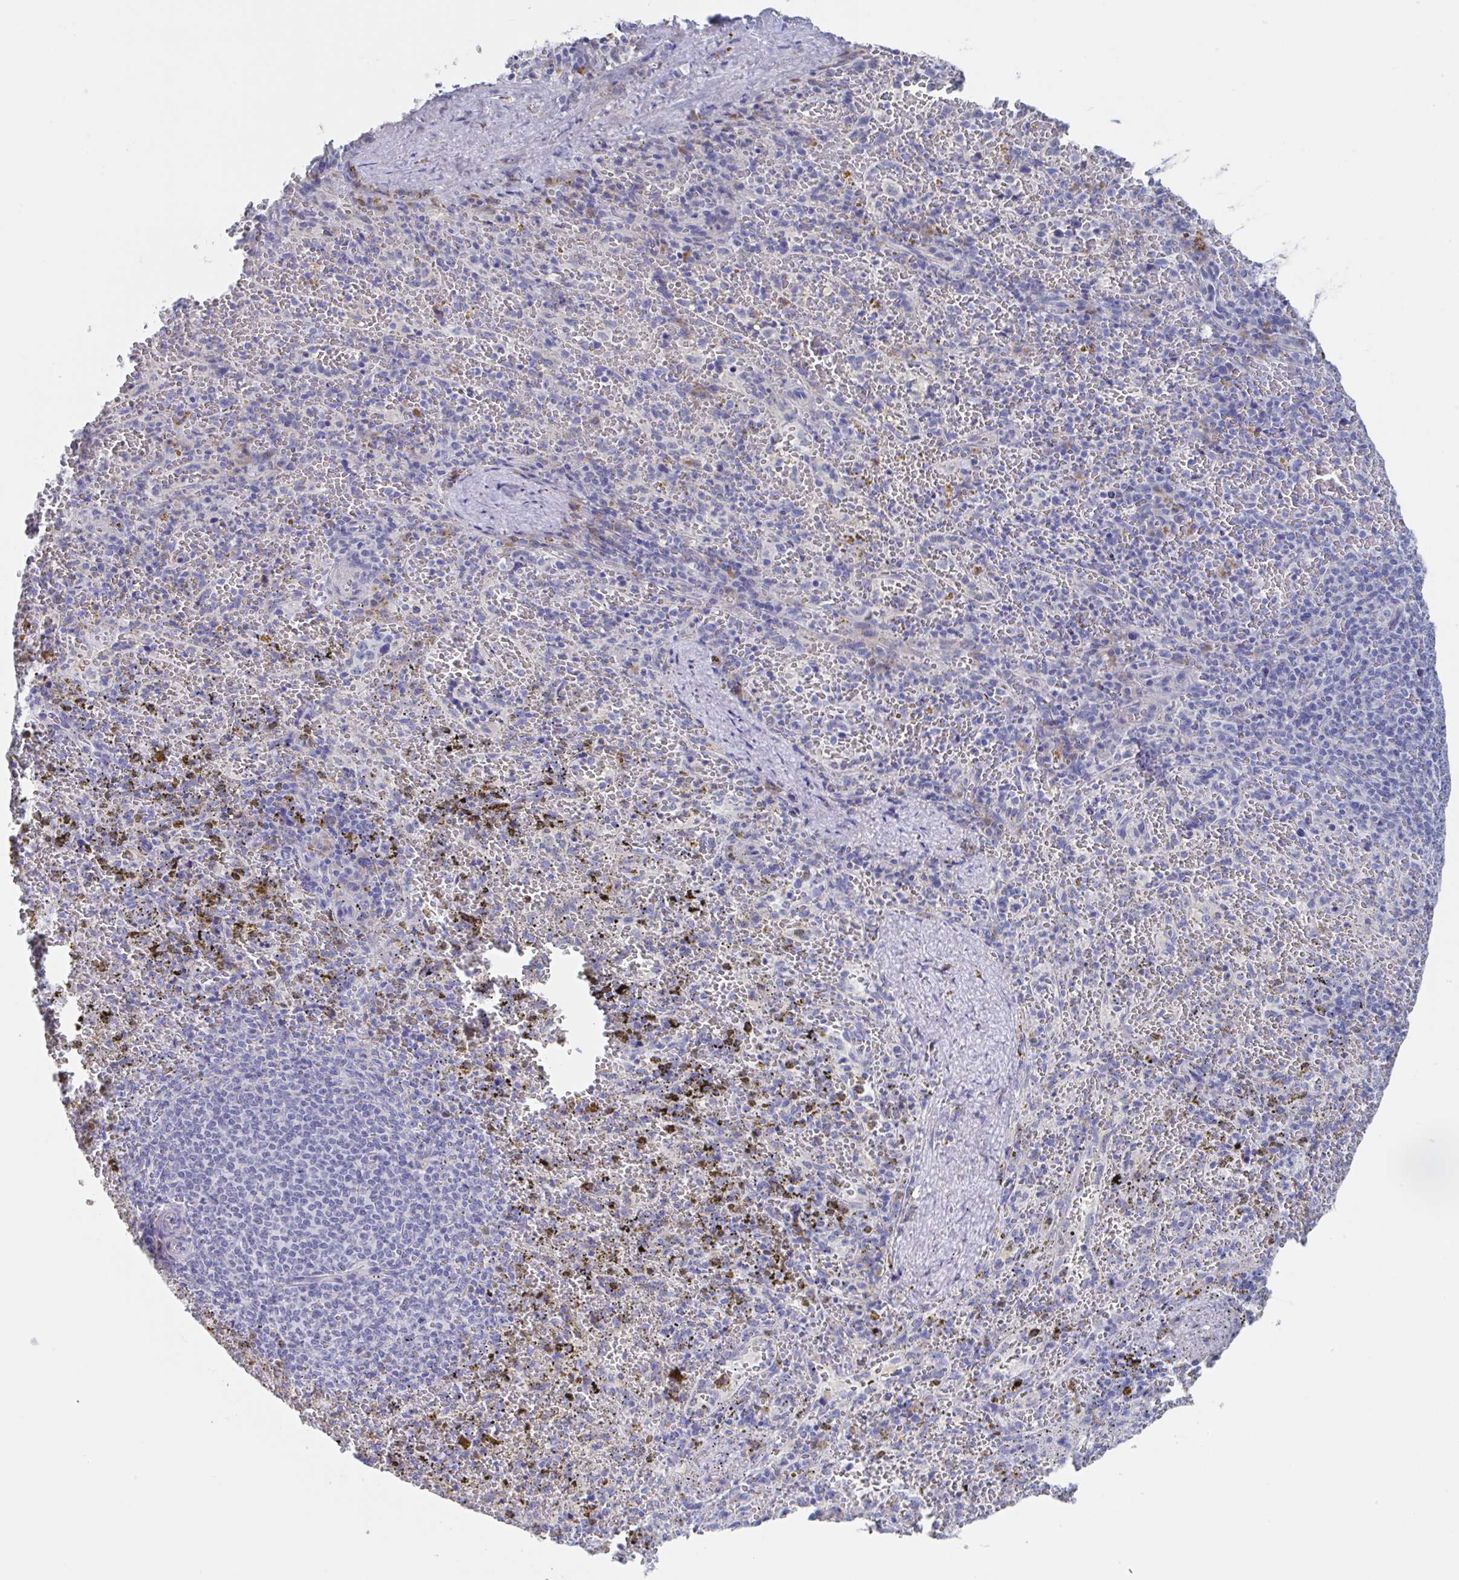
{"staining": {"intensity": "negative", "quantity": "none", "location": "none"}, "tissue": "spleen", "cell_type": "Cells in red pulp", "image_type": "normal", "snomed": [{"axis": "morphology", "description": "Normal tissue, NOS"}, {"axis": "topography", "description": "Spleen"}], "caption": "Immunohistochemical staining of benign spleen shows no significant expression in cells in red pulp.", "gene": "NOXRED1", "patient": {"sex": "female", "age": 50}}